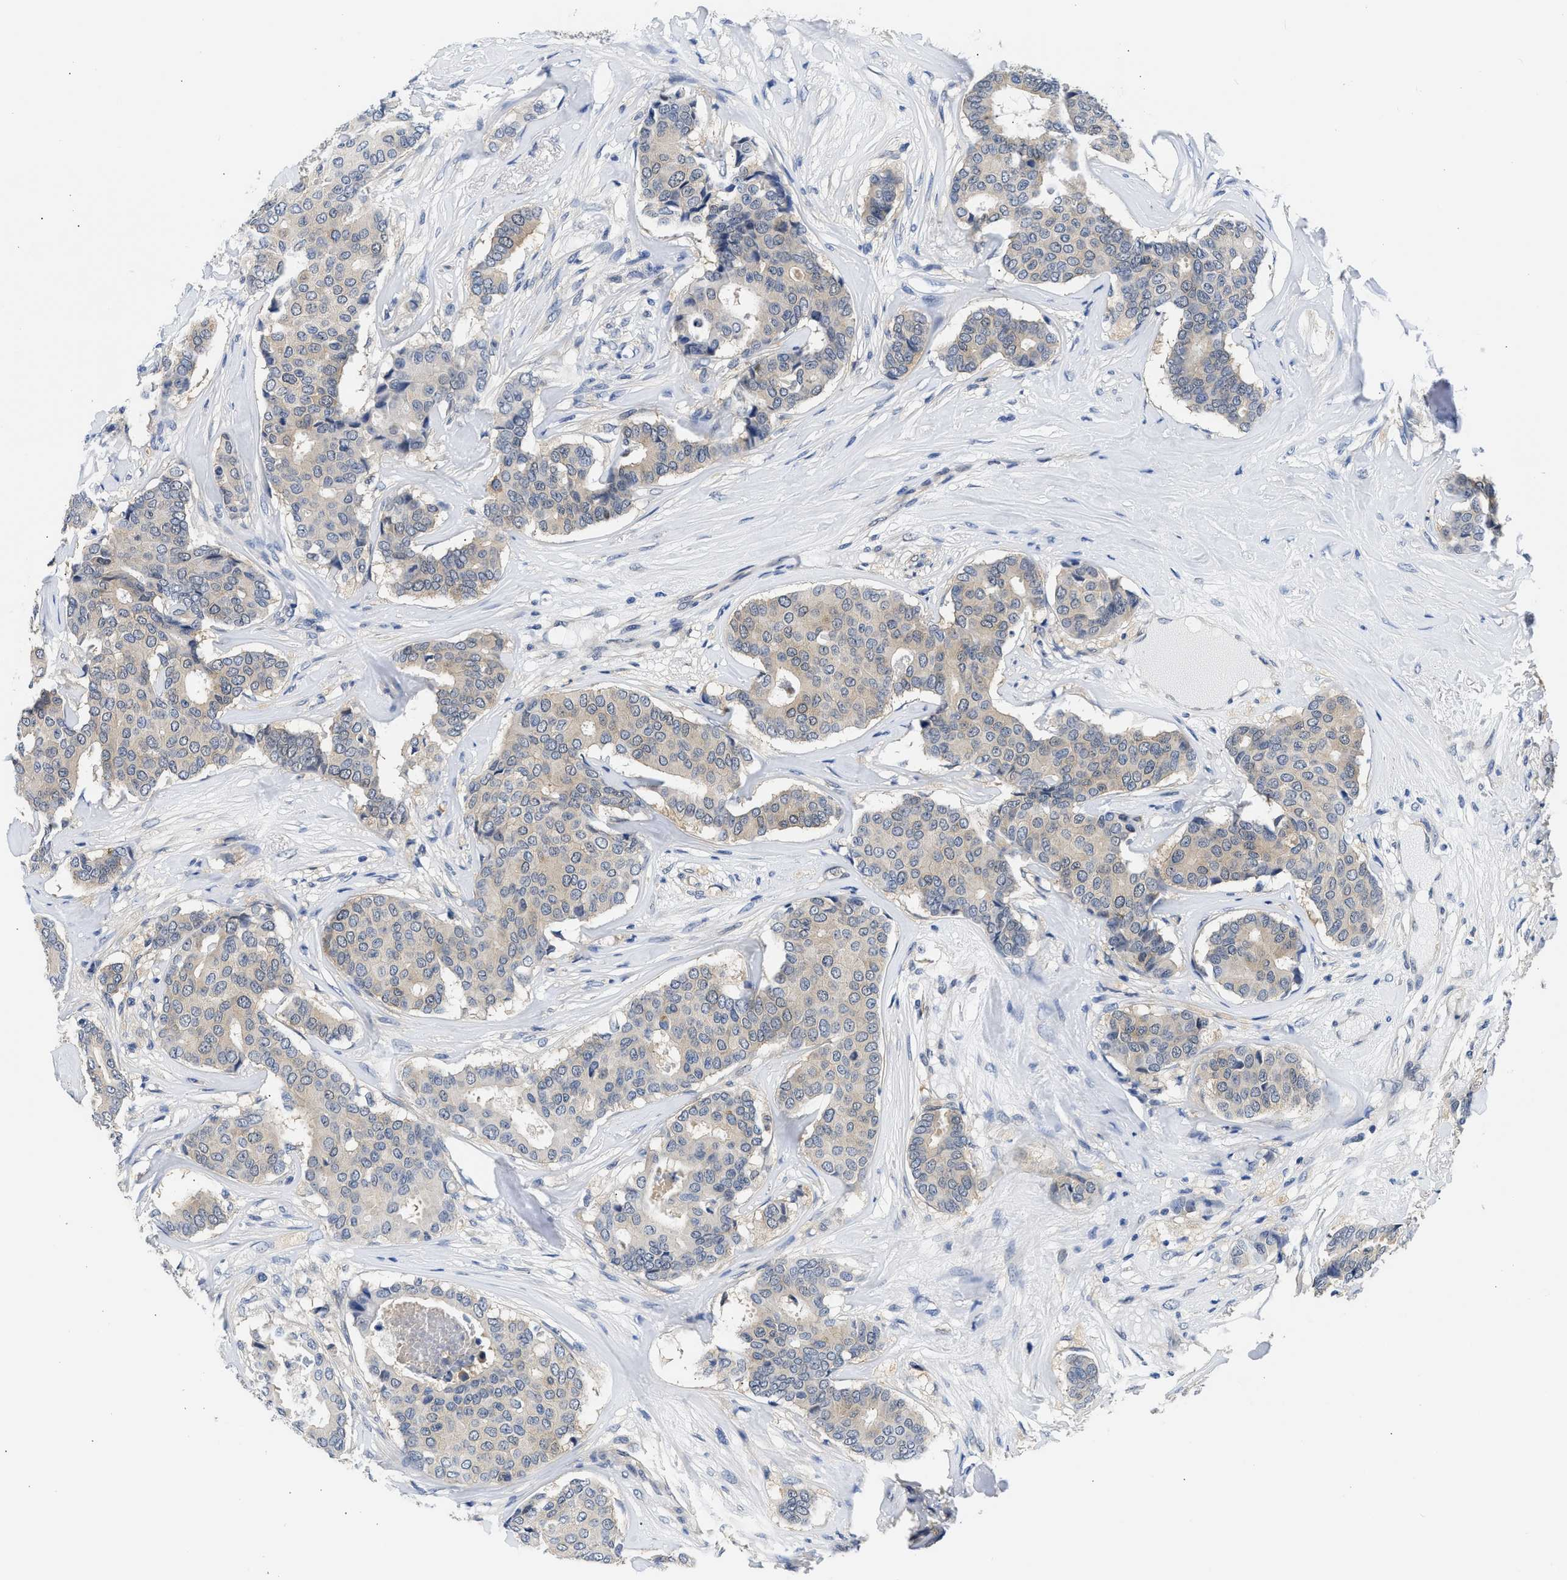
{"staining": {"intensity": "negative", "quantity": "none", "location": "none"}, "tissue": "breast cancer", "cell_type": "Tumor cells", "image_type": "cancer", "snomed": [{"axis": "morphology", "description": "Duct carcinoma"}, {"axis": "topography", "description": "Breast"}], "caption": "Human breast cancer stained for a protein using immunohistochemistry demonstrates no expression in tumor cells.", "gene": "XPO5", "patient": {"sex": "female", "age": 75}}